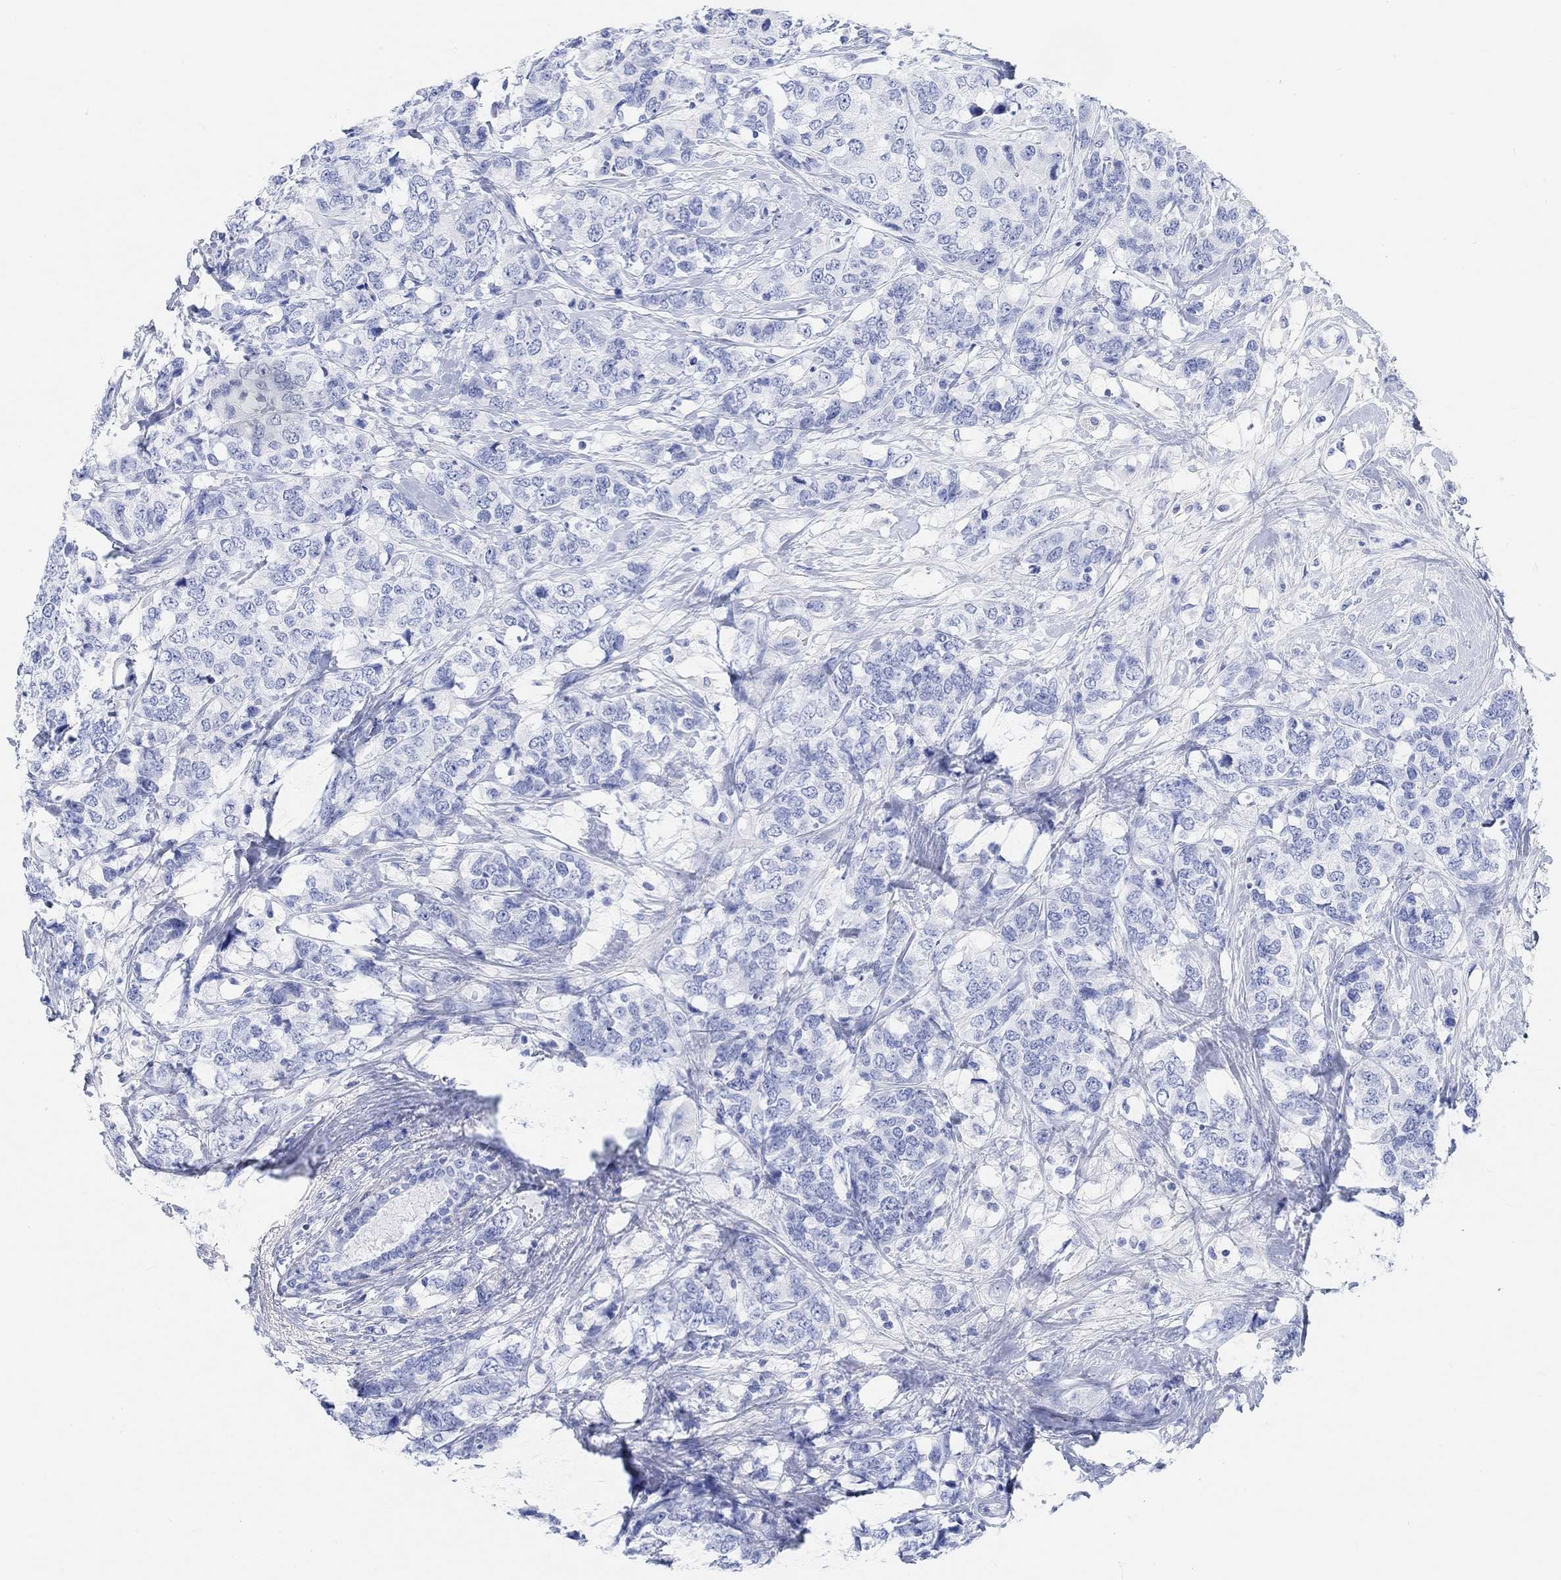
{"staining": {"intensity": "negative", "quantity": "none", "location": "none"}, "tissue": "breast cancer", "cell_type": "Tumor cells", "image_type": "cancer", "snomed": [{"axis": "morphology", "description": "Lobular carcinoma"}, {"axis": "topography", "description": "Breast"}], "caption": "Human lobular carcinoma (breast) stained for a protein using immunohistochemistry demonstrates no staining in tumor cells.", "gene": "ANKRD33", "patient": {"sex": "female", "age": 59}}